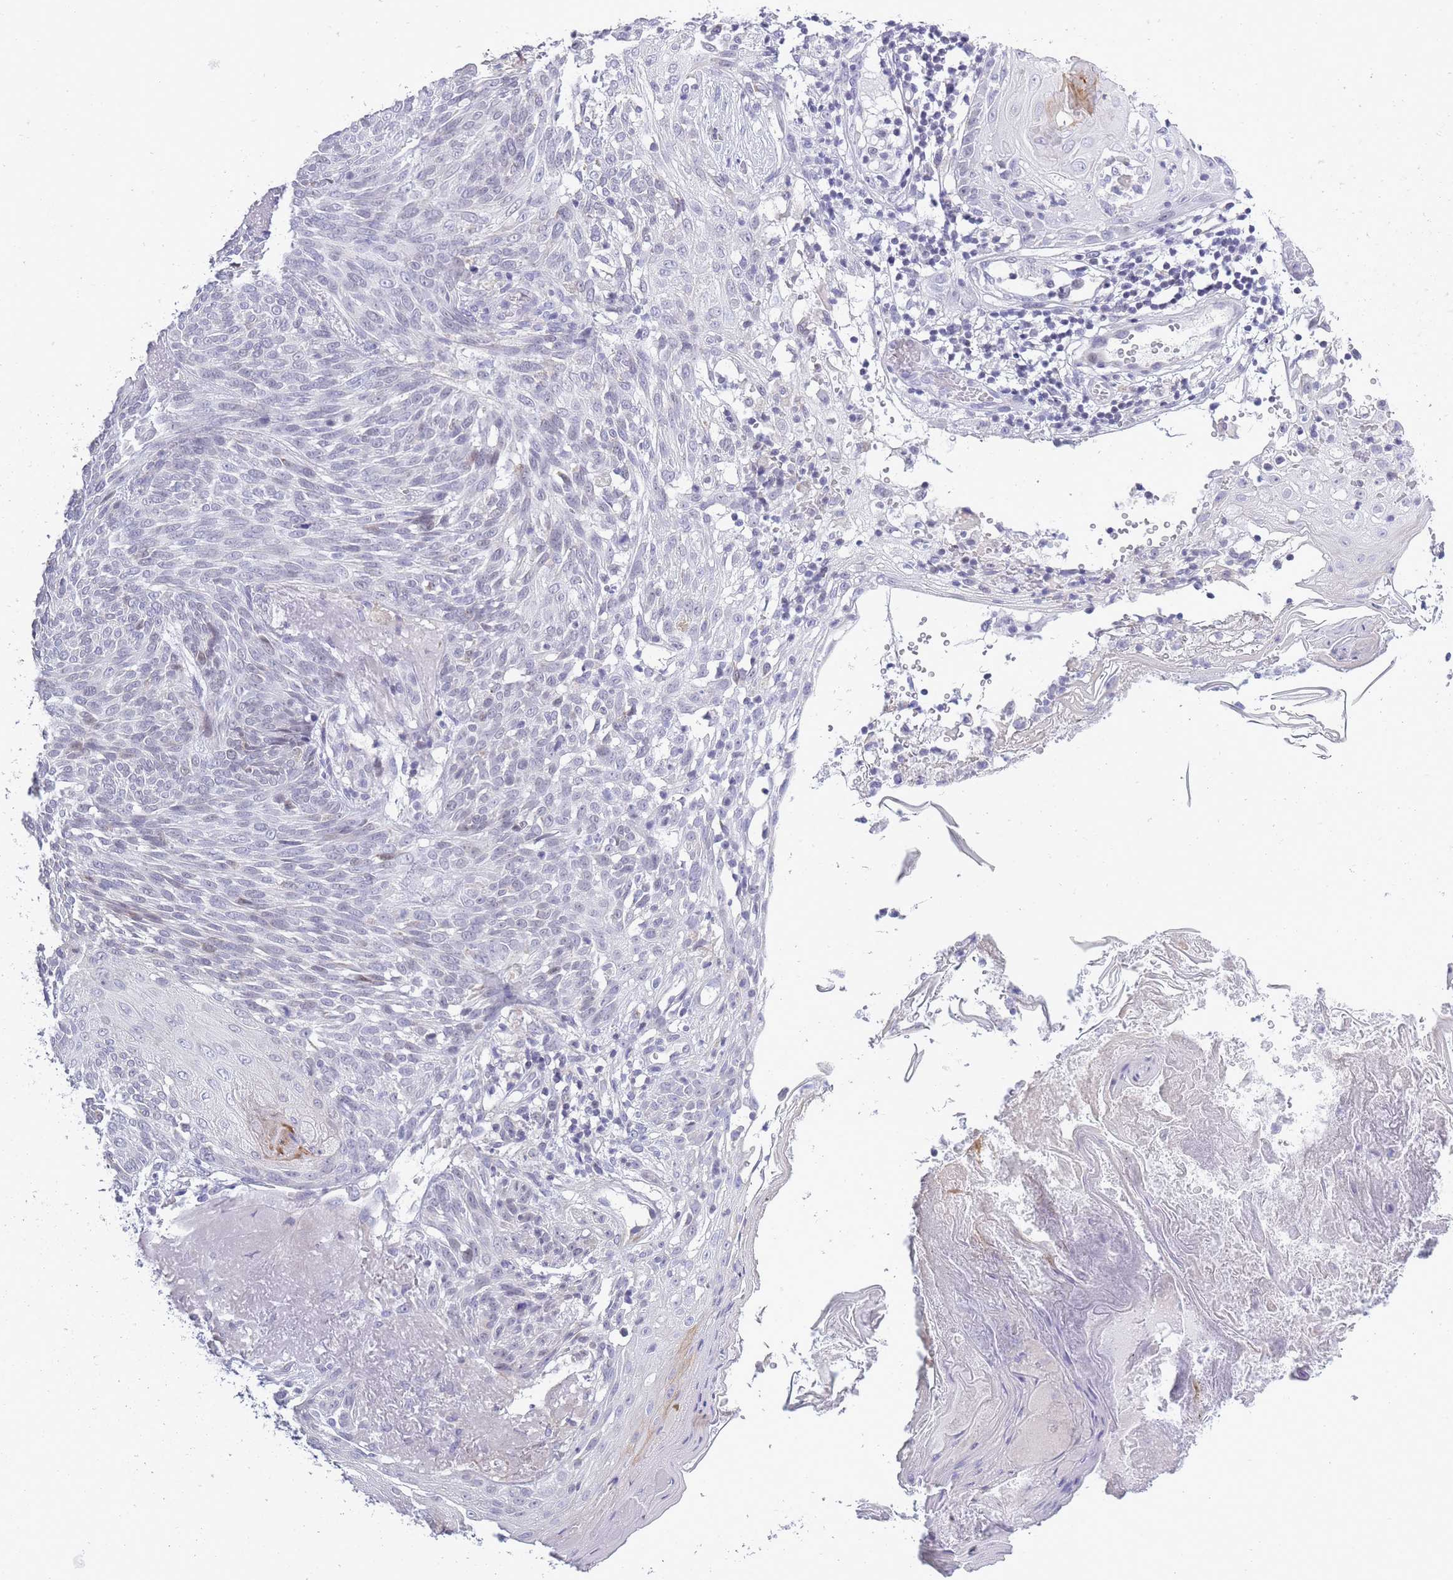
{"staining": {"intensity": "negative", "quantity": "none", "location": "none"}, "tissue": "skin cancer", "cell_type": "Tumor cells", "image_type": "cancer", "snomed": [{"axis": "morphology", "description": "Basal cell carcinoma"}, {"axis": "topography", "description": "Skin"}], "caption": "Immunohistochemistry image of neoplastic tissue: human skin basal cell carcinoma stained with DAB (3,3'-diaminobenzidine) shows no significant protein staining in tumor cells.", "gene": "ZBTB24", "patient": {"sex": "female", "age": 86}}